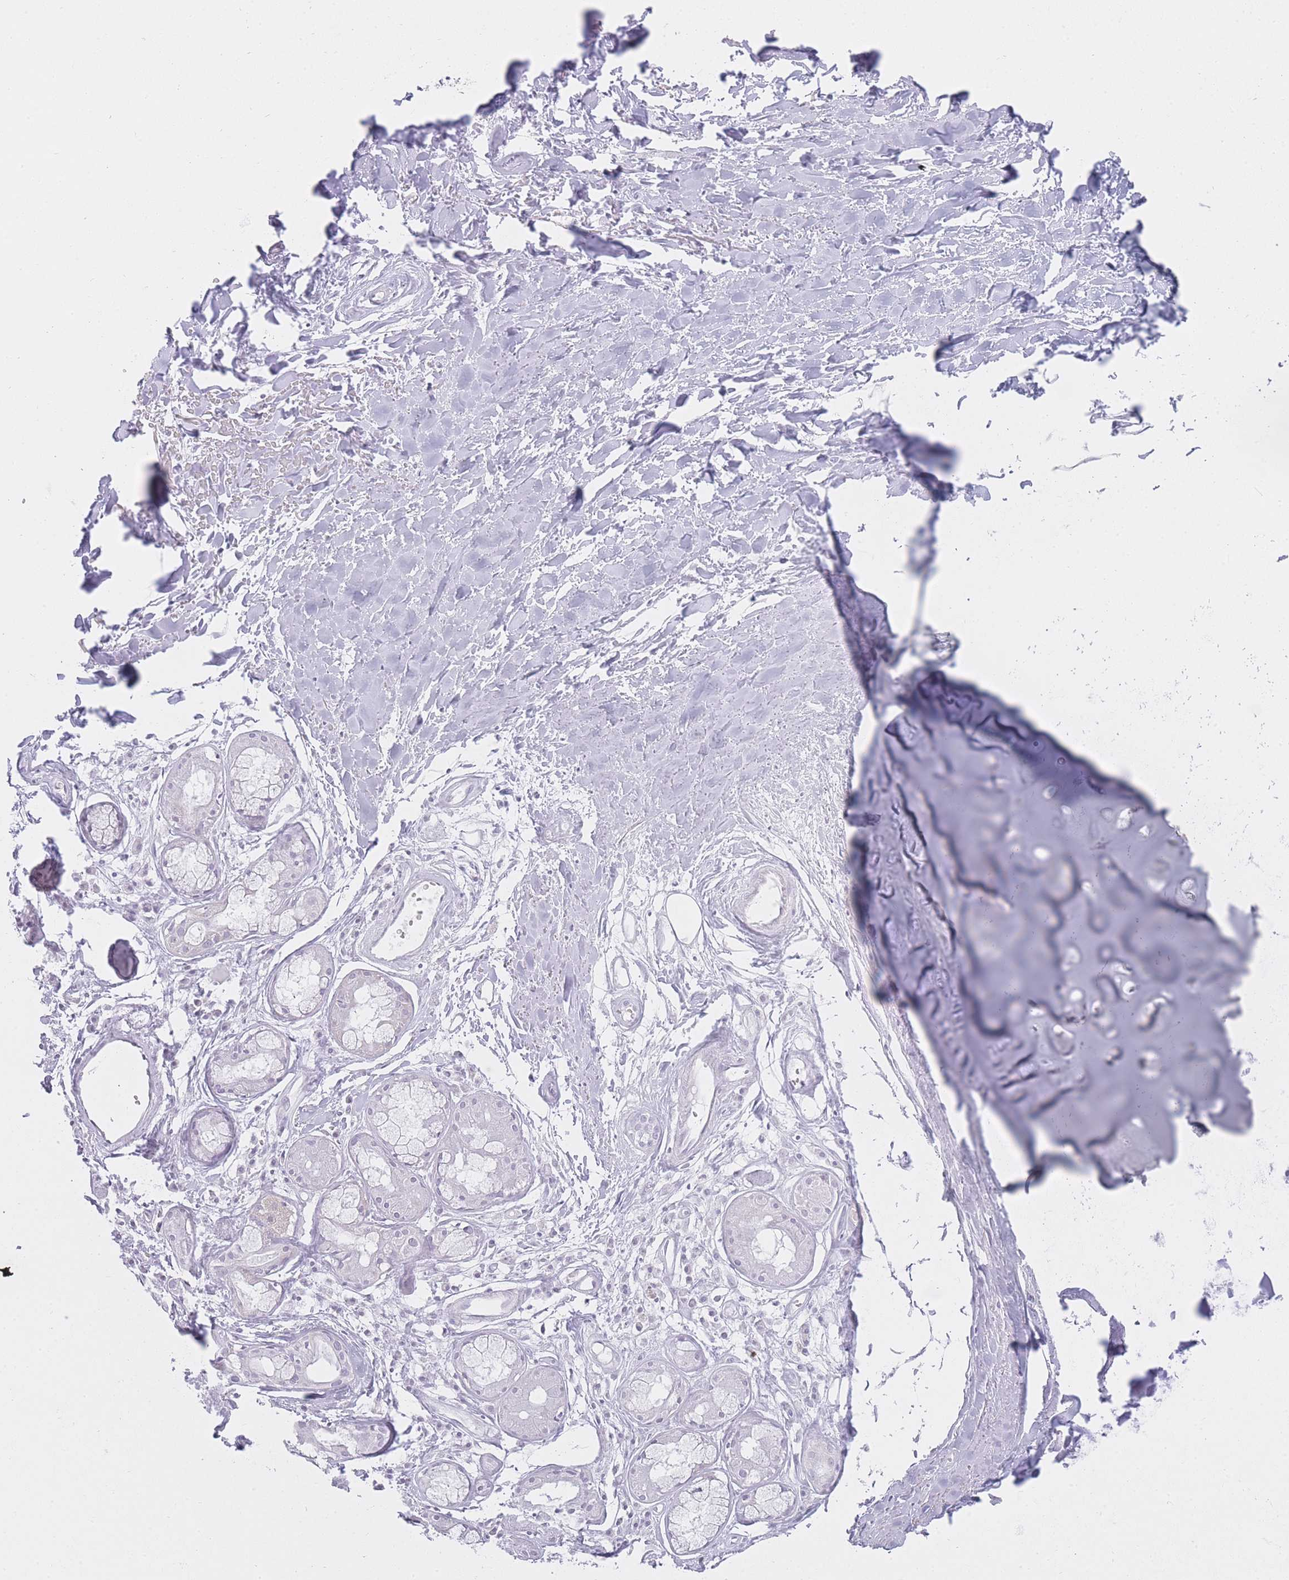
{"staining": {"intensity": "negative", "quantity": "none", "location": "none"}, "tissue": "adipose tissue", "cell_type": "Adipocytes", "image_type": "normal", "snomed": [{"axis": "morphology", "description": "Normal tissue, NOS"}, {"axis": "topography", "description": "Cartilage tissue"}], "caption": "This is a histopathology image of immunohistochemistry staining of benign adipose tissue, which shows no expression in adipocytes.", "gene": "MRPS14", "patient": {"sex": "male", "age": 57}}